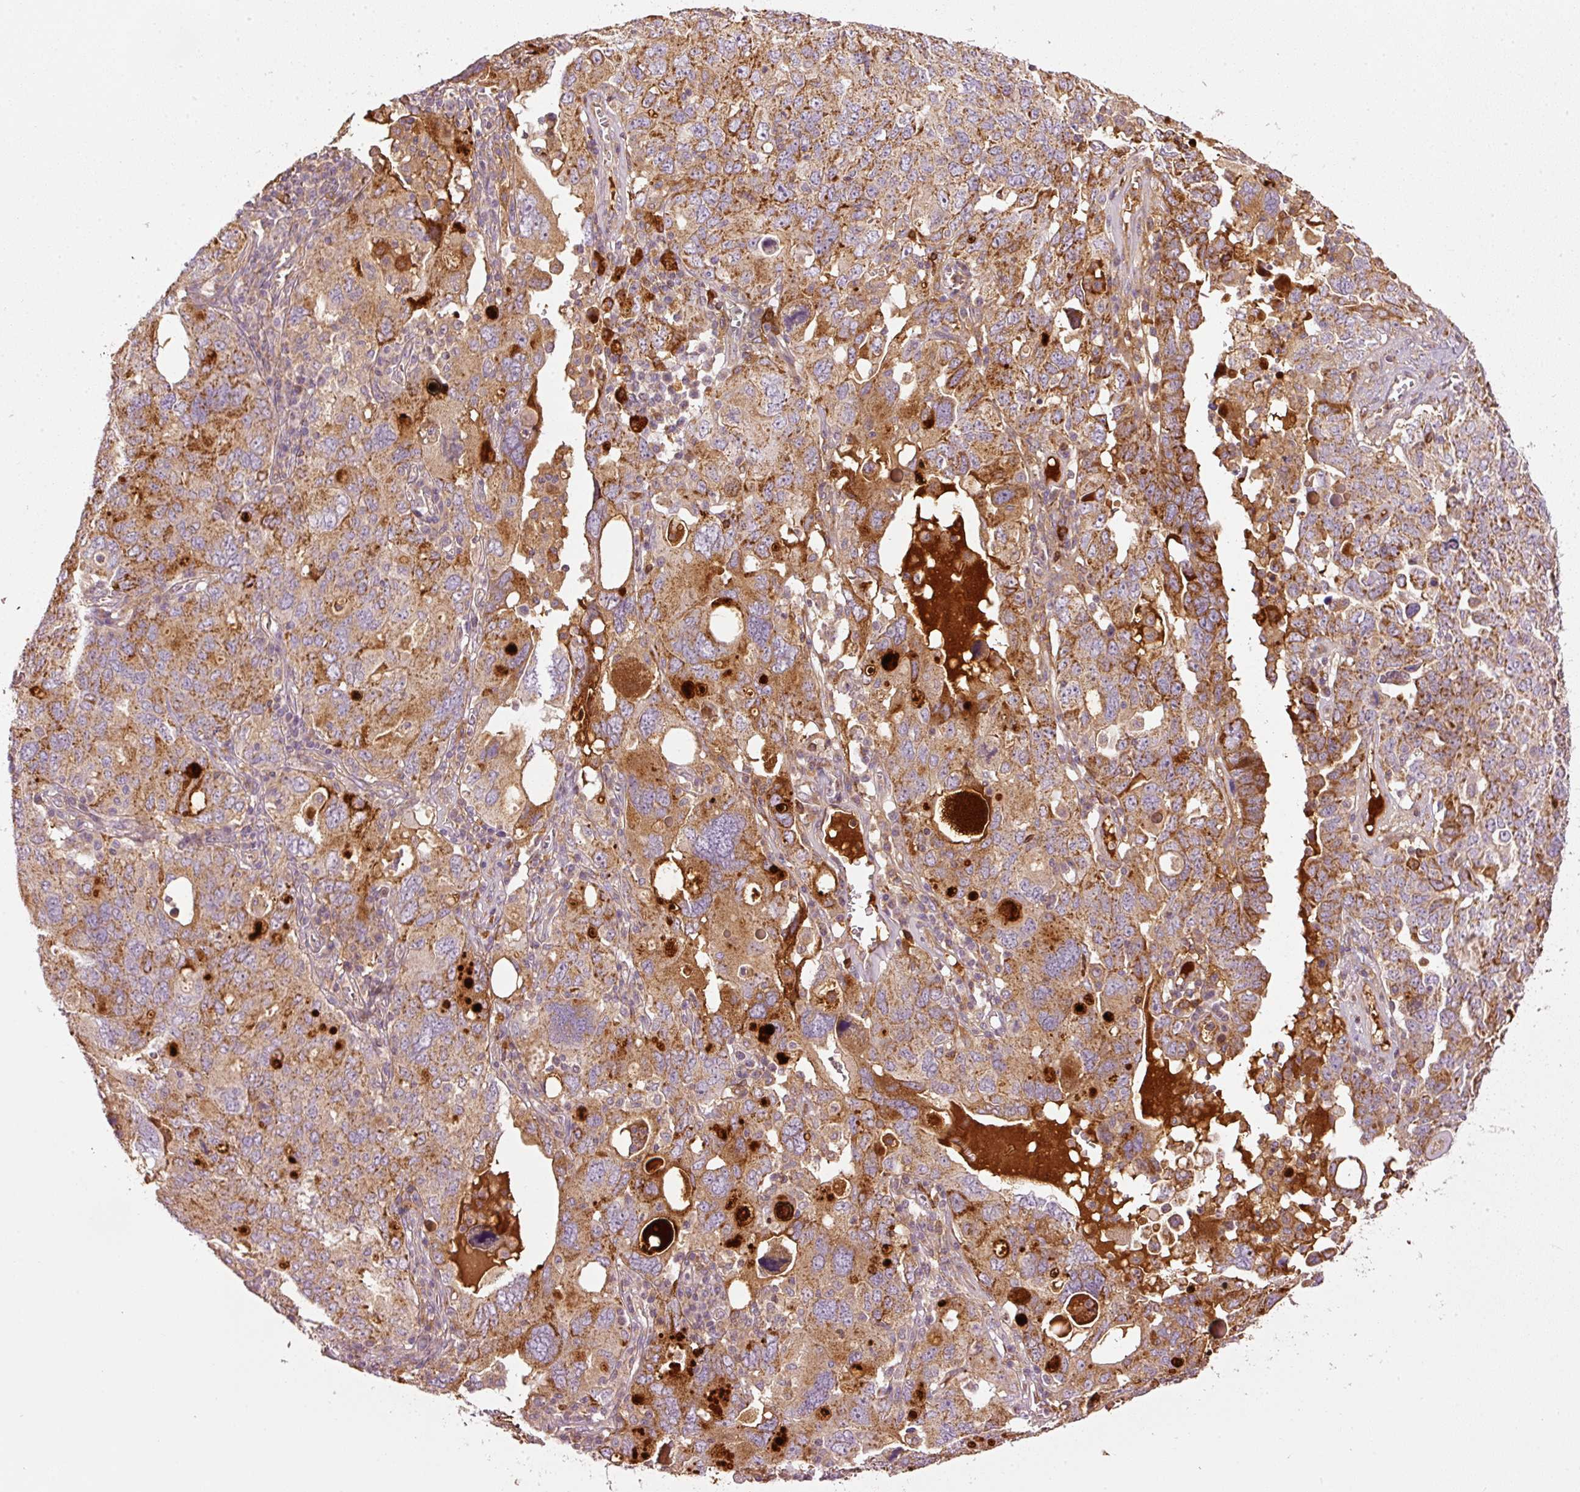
{"staining": {"intensity": "moderate", "quantity": ">75%", "location": "cytoplasmic/membranous"}, "tissue": "ovarian cancer", "cell_type": "Tumor cells", "image_type": "cancer", "snomed": [{"axis": "morphology", "description": "Carcinoma, endometroid"}, {"axis": "topography", "description": "Ovary"}], "caption": "IHC histopathology image of neoplastic tissue: ovarian cancer (endometroid carcinoma) stained using immunohistochemistry displays medium levels of moderate protein expression localized specifically in the cytoplasmic/membranous of tumor cells, appearing as a cytoplasmic/membranous brown color.", "gene": "SERPING1", "patient": {"sex": "female", "age": 62}}